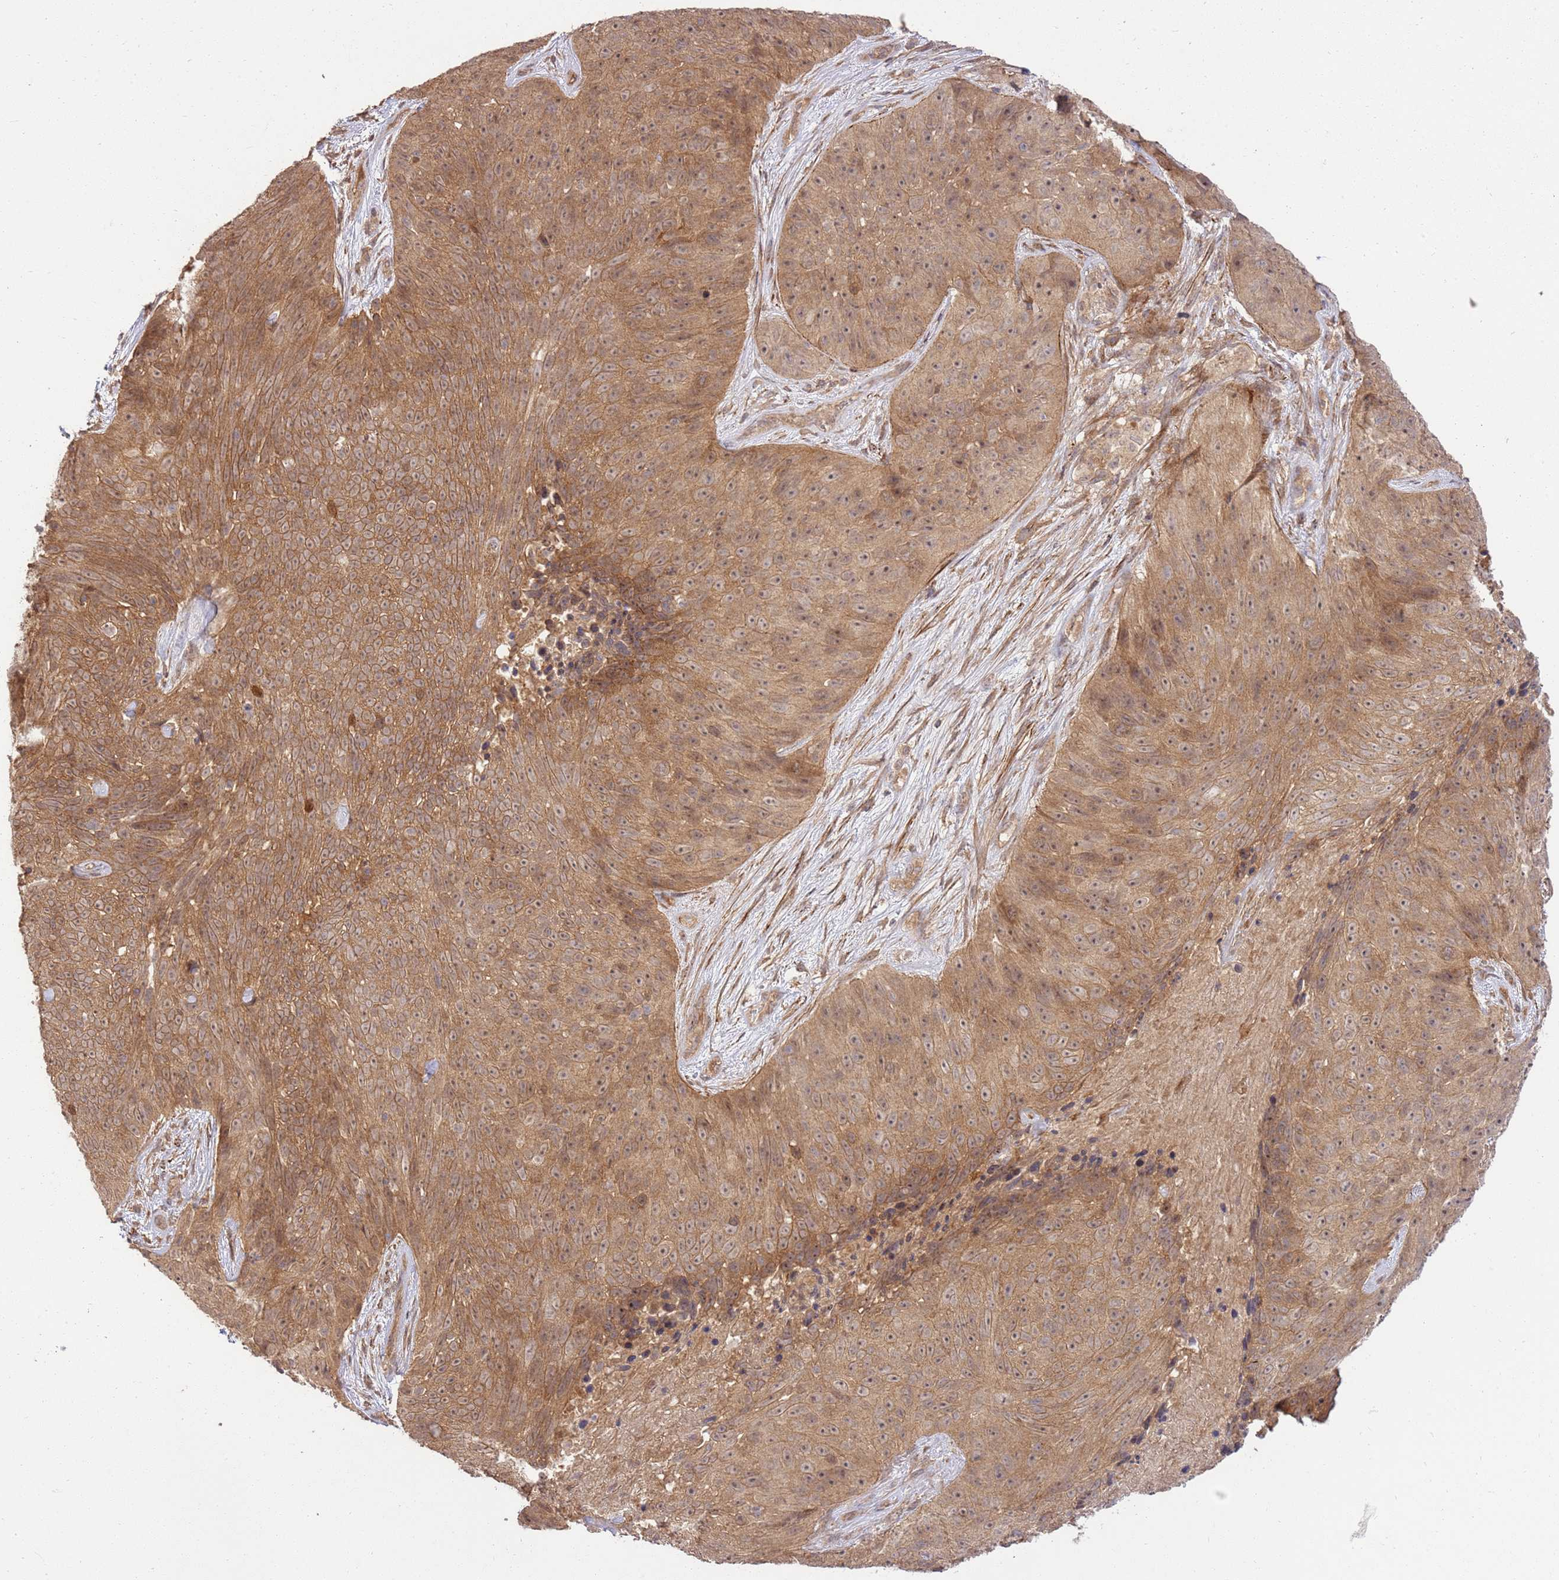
{"staining": {"intensity": "moderate", "quantity": ">75%", "location": "cytoplasmic/membranous,nuclear"}, "tissue": "skin cancer", "cell_type": "Tumor cells", "image_type": "cancer", "snomed": [{"axis": "morphology", "description": "Squamous cell carcinoma, NOS"}, {"axis": "topography", "description": "Skin"}], "caption": "Brown immunohistochemical staining in human squamous cell carcinoma (skin) reveals moderate cytoplasmic/membranous and nuclear staining in approximately >75% of tumor cells.", "gene": "GAREM1", "patient": {"sex": "female", "age": 87}}